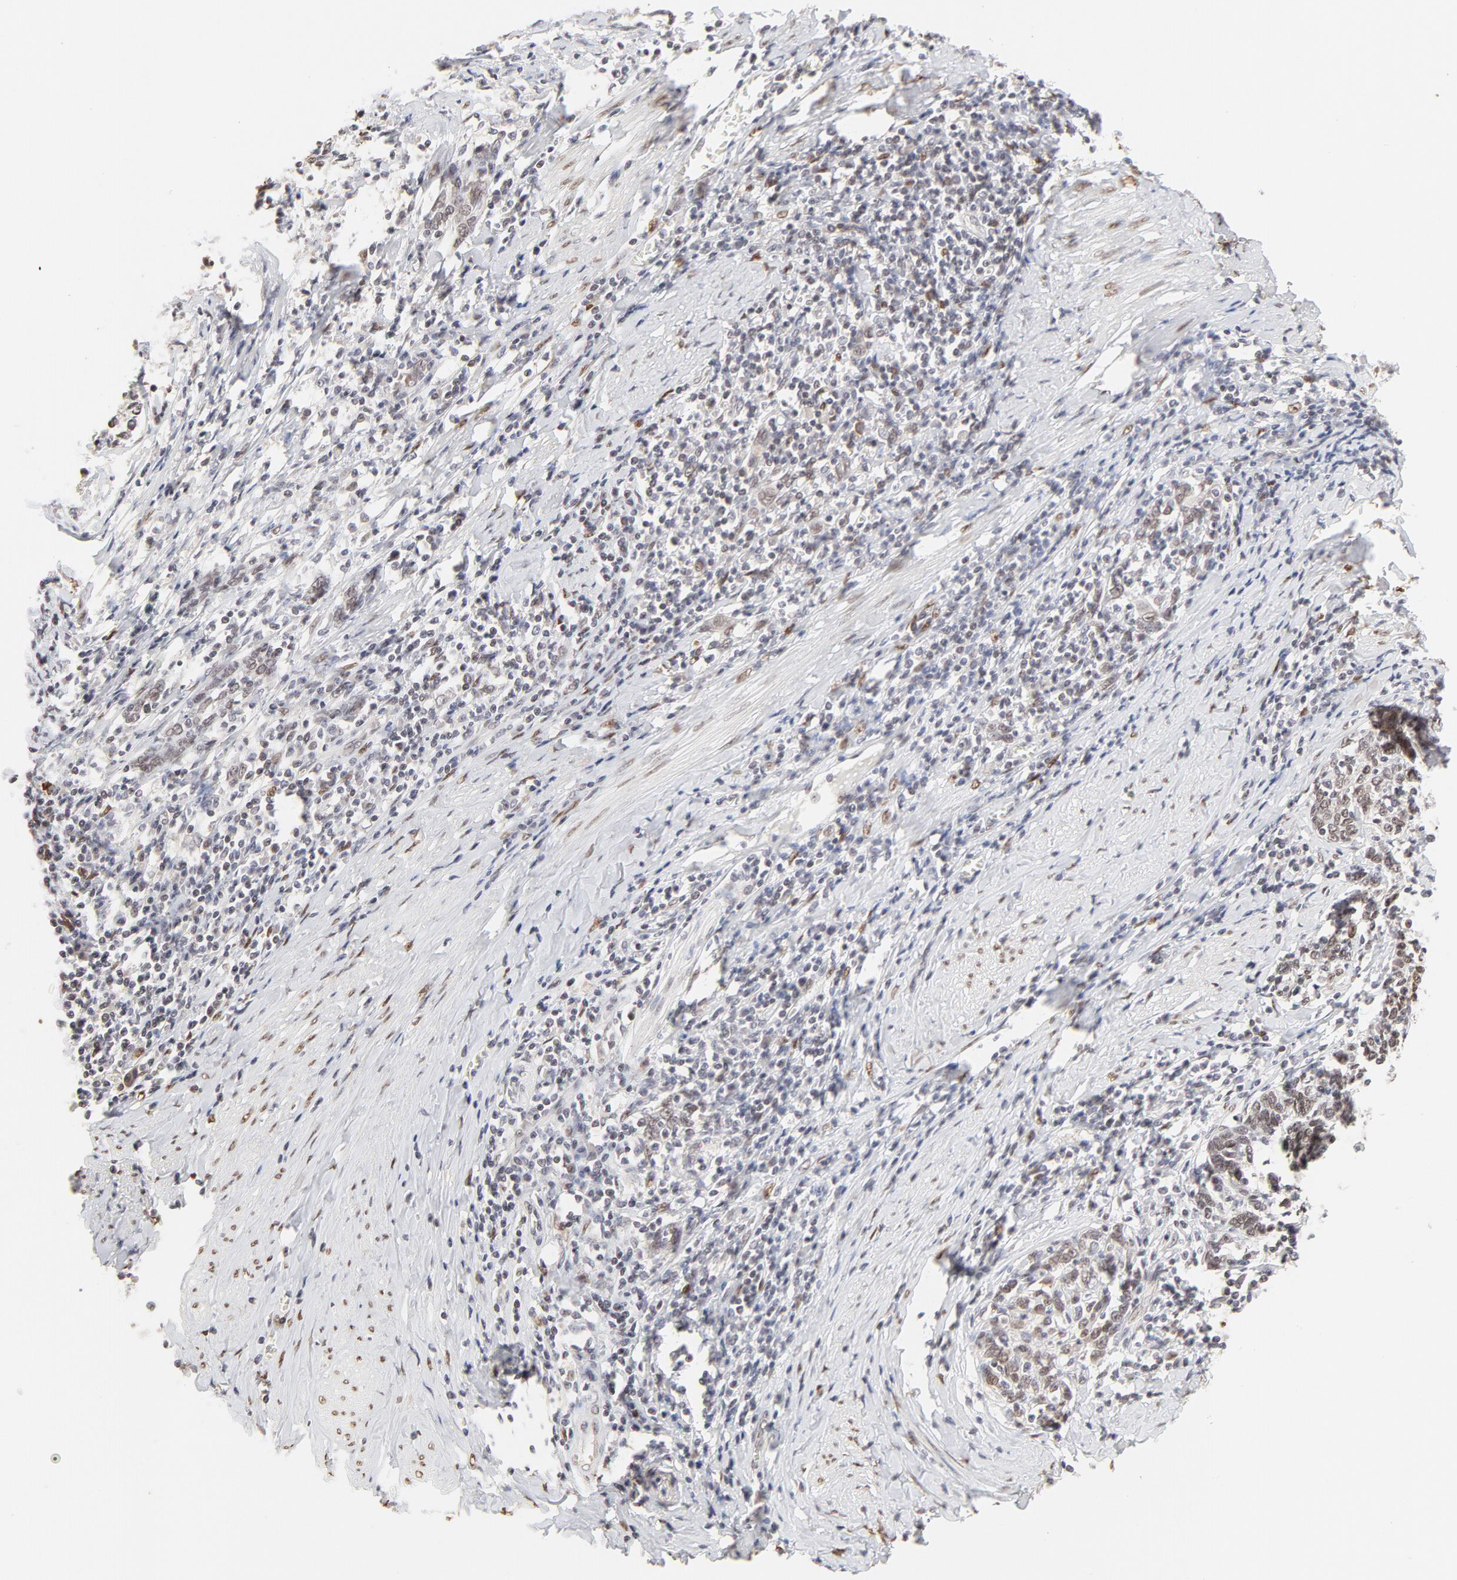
{"staining": {"intensity": "weak", "quantity": "25%-75%", "location": "nuclear"}, "tissue": "cervical cancer", "cell_type": "Tumor cells", "image_type": "cancer", "snomed": [{"axis": "morphology", "description": "Squamous cell carcinoma, NOS"}, {"axis": "topography", "description": "Cervix"}], "caption": "Immunohistochemical staining of human cervical squamous cell carcinoma demonstrates low levels of weak nuclear protein expression in approximately 25%-75% of tumor cells.", "gene": "PBX3", "patient": {"sex": "female", "age": 41}}